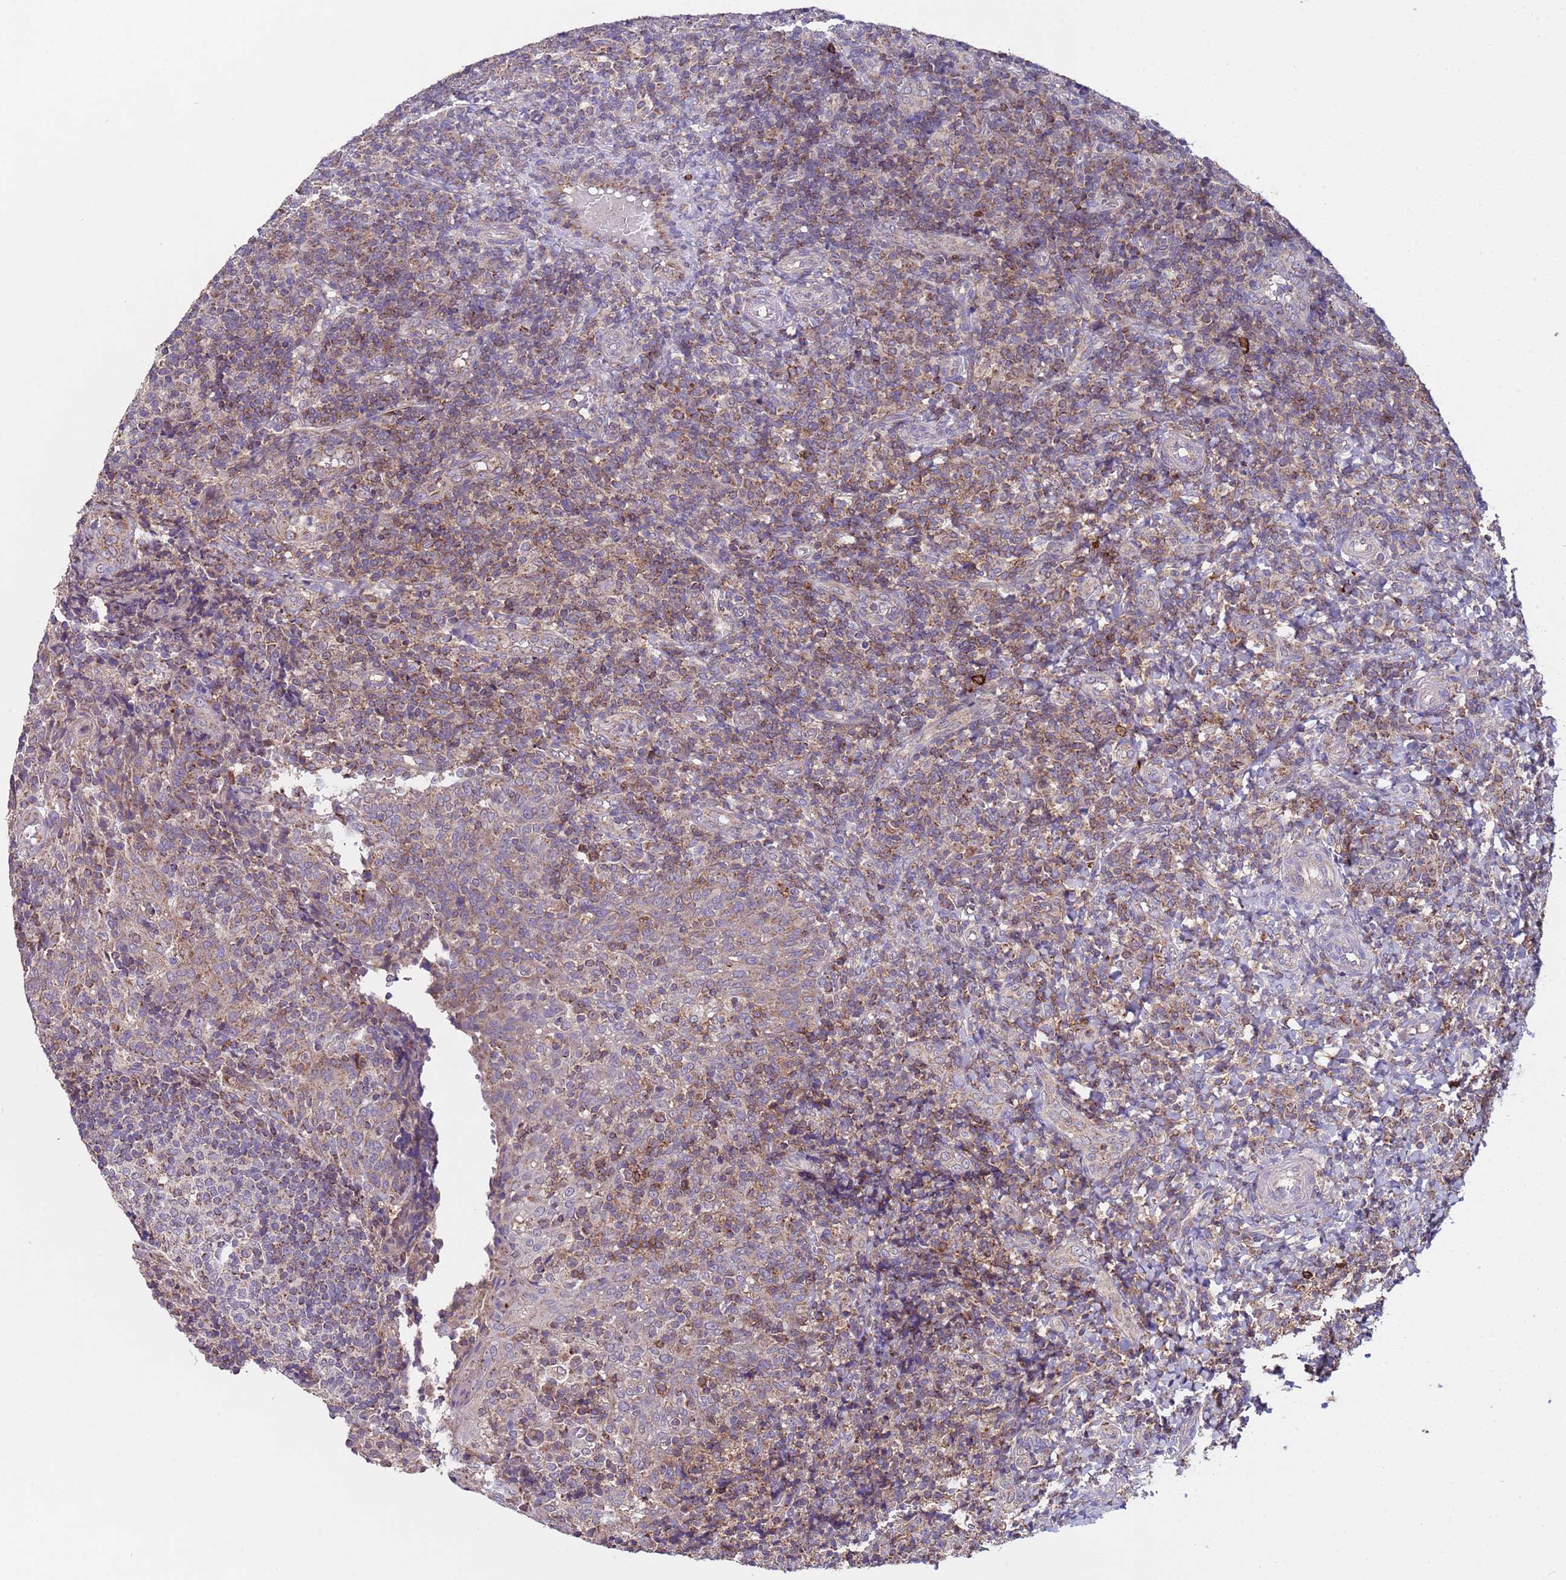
{"staining": {"intensity": "moderate", "quantity": "<25%", "location": "cytoplasmic/membranous"}, "tissue": "tonsil", "cell_type": "Germinal center cells", "image_type": "normal", "snomed": [{"axis": "morphology", "description": "Normal tissue, NOS"}, {"axis": "topography", "description": "Tonsil"}], "caption": "About <25% of germinal center cells in benign tonsil demonstrate moderate cytoplasmic/membranous protein expression as visualized by brown immunohistochemical staining.", "gene": "ACAD8", "patient": {"sex": "female", "age": 19}}